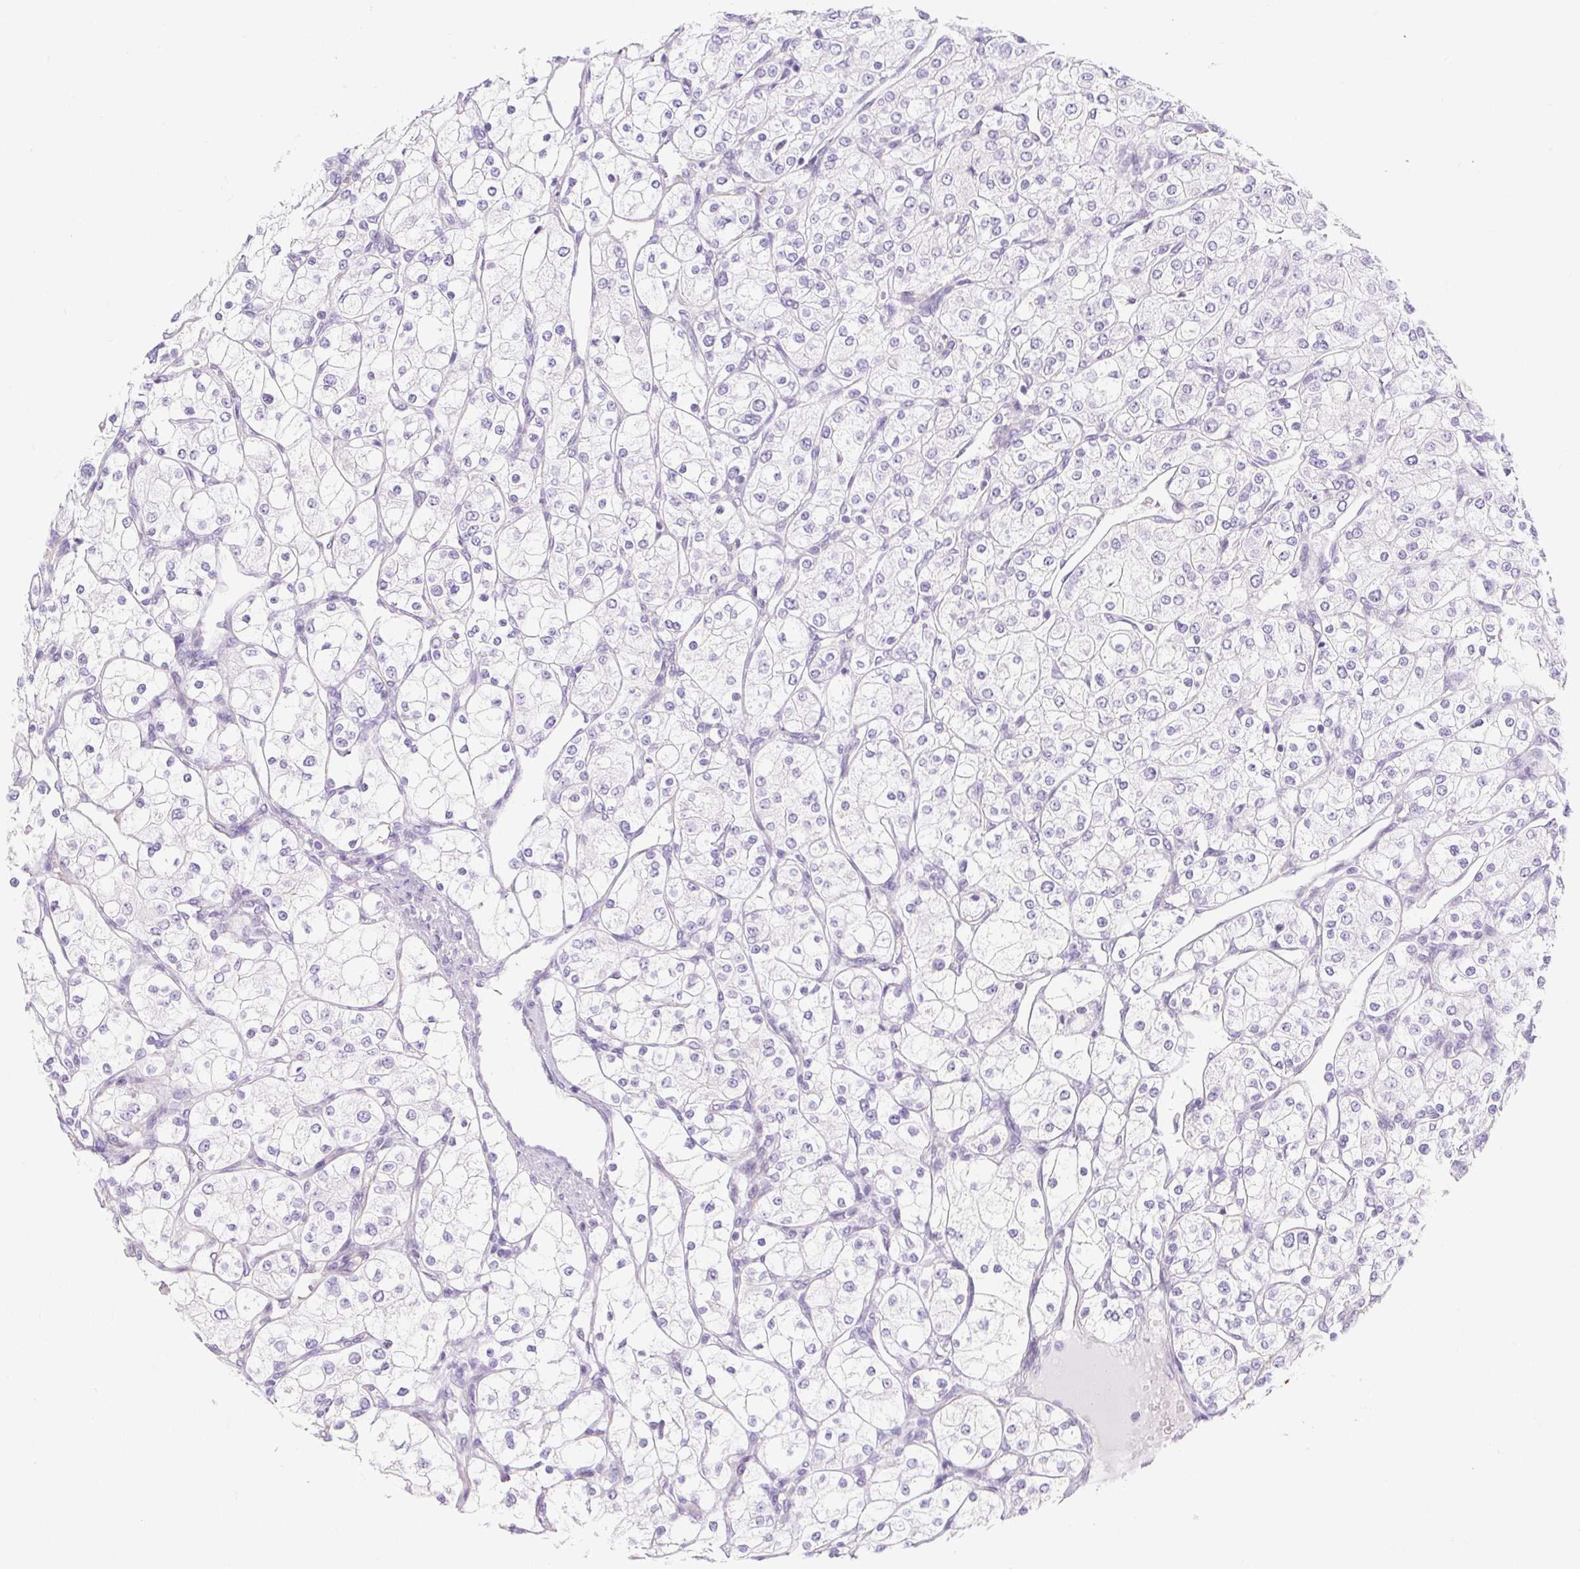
{"staining": {"intensity": "negative", "quantity": "none", "location": "none"}, "tissue": "renal cancer", "cell_type": "Tumor cells", "image_type": "cancer", "snomed": [{"axis": "morphology", "description": "Adenocarcinoma, NOS"}, {"axis": "topography", "description": "Kidney"}], "caption": "A photomicrograph of adenocarcinoma (renal) stained for a protein demonstrates no brown staining in tumor cells.", "gene": "BCAS1", "patient": {"sex": "male", "age": 80}}